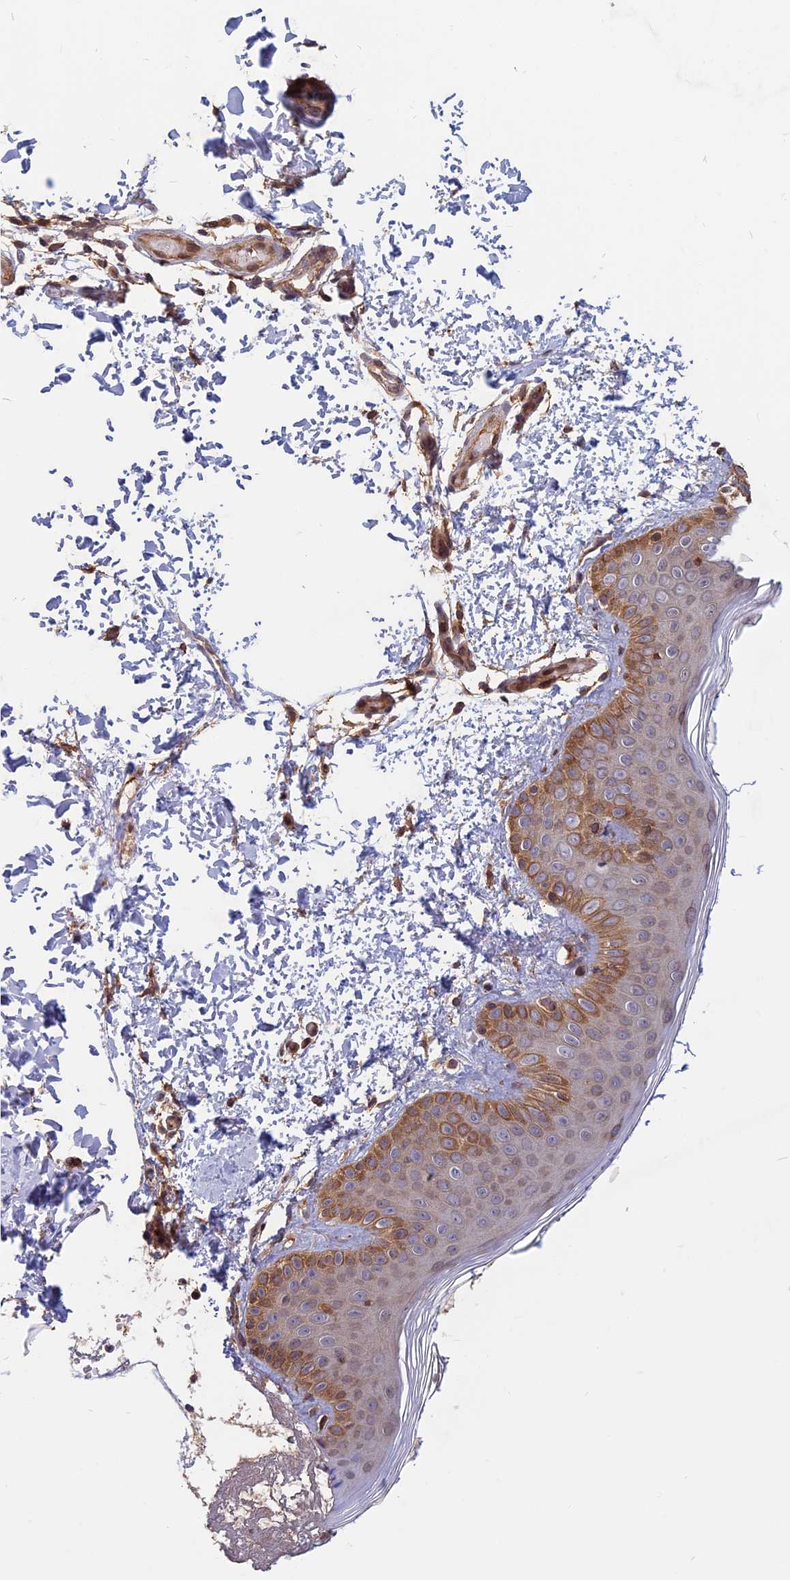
{"staining": {"intensity": "moderate", "quantity": ">75%", "location": "cytoplasmic/membranous,nuclear"}, "tissue": "skin", "cell_type": "Fibroblasts", "image_type": "normal", "snomed": [{"axis": "morphology", "description": "Normal tissue, NOS"}, {"axis": "topography", "description": "Skin"}], "caption": "Fibroblasts demonstrate medium levels of moderate cytoplasmic/membranous,nuclear expression in approximately >75% of cells in unremarkable human skin.", "gene": "SPG11", "patient": {"sex": "male", "age": 36}}